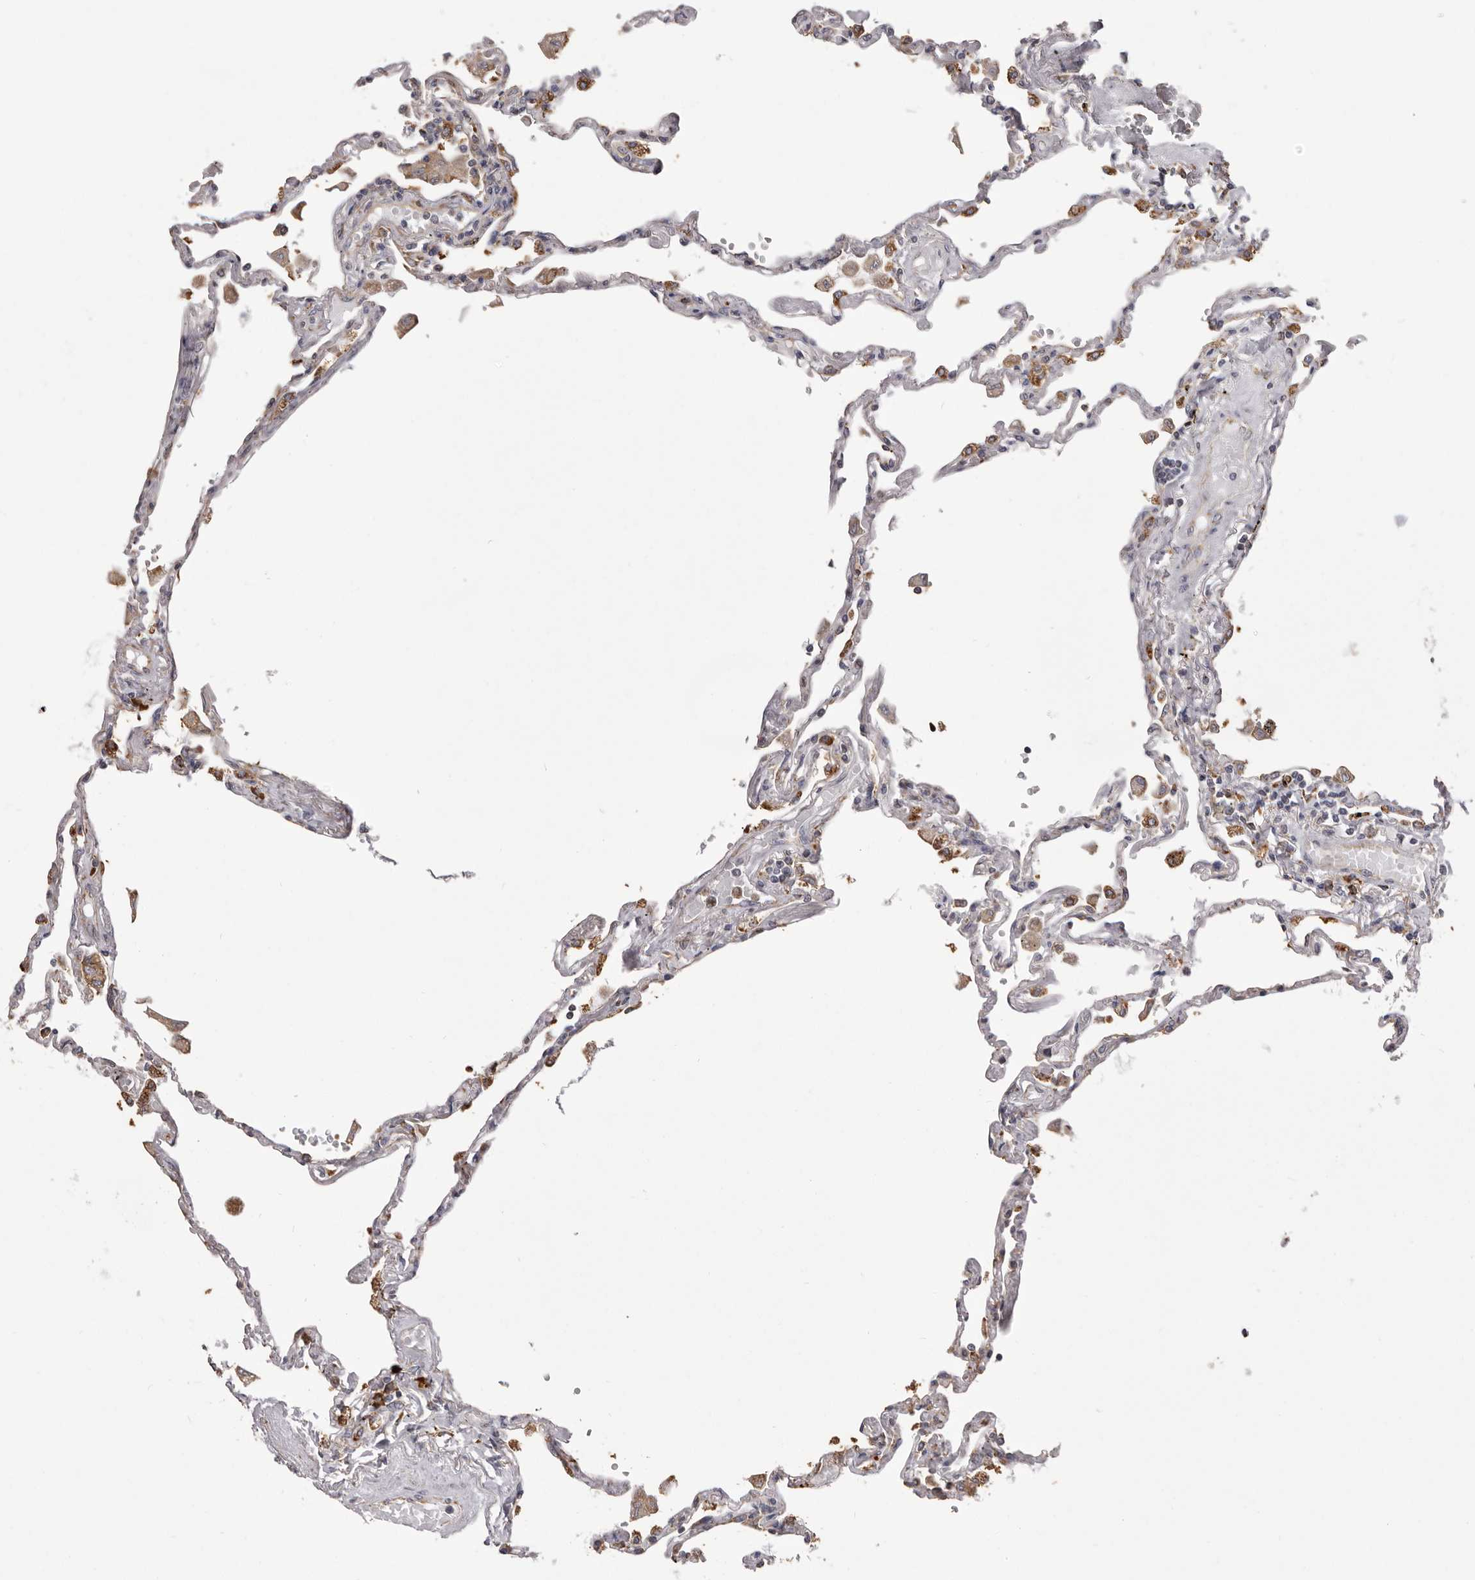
{"staining": {"intensity": "moderate", "quantity": "<25%", "location": "cytoplasmic/membranous"}, "tissue": "lung", "cell_type": "Alveolar cells", "image_type": "normal", "snomed": [{"axis": "morphology", "description": "Normal tissue, NOS"}, {"axis": "topography", "description": "Lung"}], "caption": "High-power microscopy captured an IHC image of normal lung, revealing moderate cytoplasmic/membranous positivity in about <25% of alveolar cells. The protein is shown in brown color, while the nuclei are stained blue.", "gene": "QRSL1", "patient": {"sex": "female", "age": 67}}